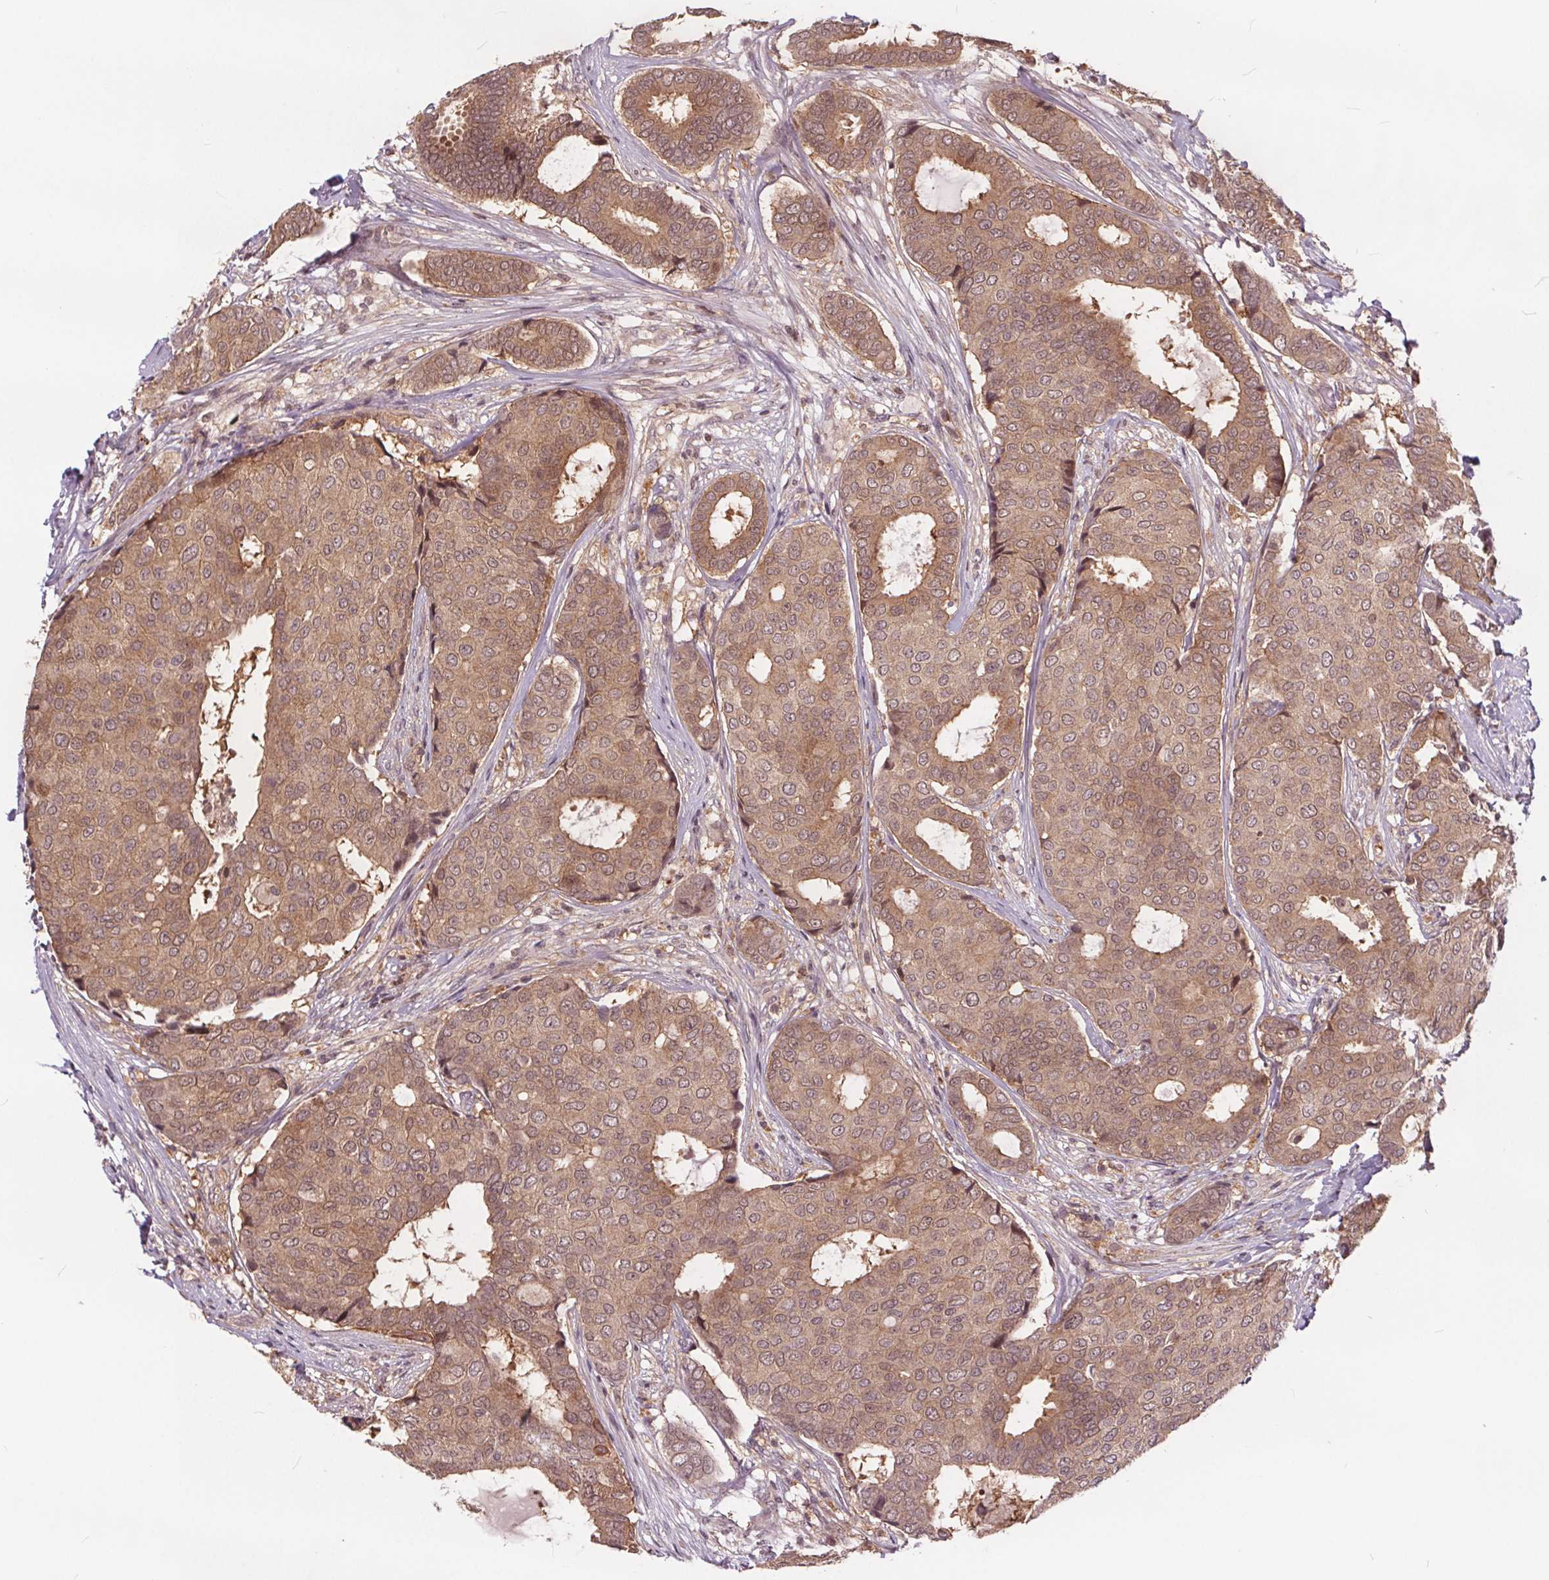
{"staining": {"intensity": "moderate", "quantity": ">75%", "location": "cytoplasmic/membranous"}, "tissue": "breast cancer", "cell_type": "Tumor cells", "image_type": "cancer", "snomed": [{"axis": "morphology", "description": "Duct carcinoma"}, {"axis": "topography", "description": "Breast"}], "caption": "Immunohistochemistry image of human breast invasive ductal carcinoma stained for a protein (brown), which shows medium levels of moderate cytoplasmic/membranous staining in about >75% of tumor cells.", "gene": "HIF1AN", "patient": {"sex": "female", "age": 75}}